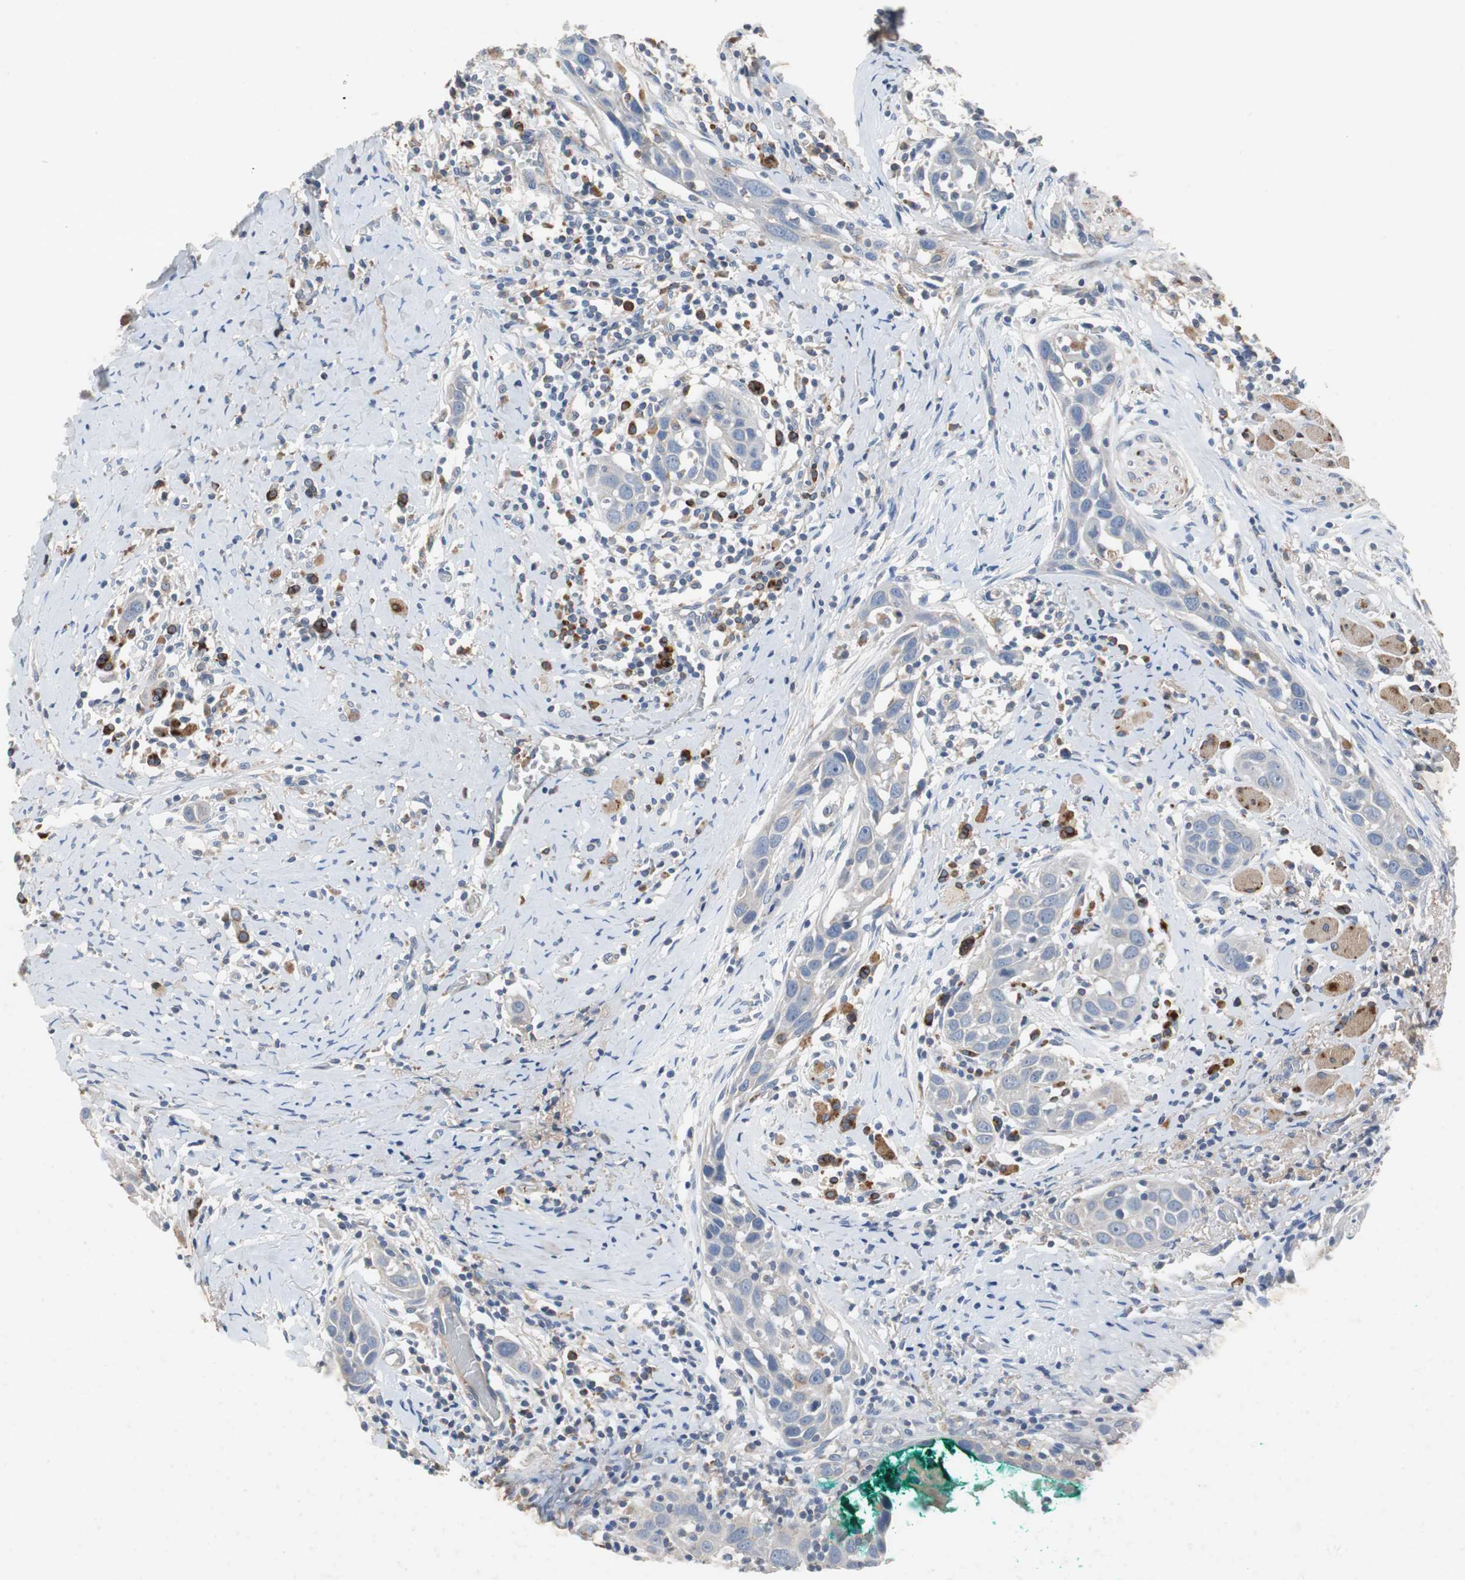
{"staining": {"intensity": "negative", "quantity": "none", "location": "none"}, "tissue": "head and neck cancer", "cell_type": "Tumor cells", "image_type": "cancer", "snomed": [{"axis": "morphology", "description": "Normal tissue, NOS"}, {"axis": "morphology", "description": "Squamous cell carcinoma, NOS"}, {"axis": "topography", "description": "Oral tissue"}, {"axis": "topography", "description": "Head-Neck"}], "caption": "This is a photomicrograph of IHC staining of head and neck squamous cell carcinoma, which shows no positivity in tumor cells.", "gene": "SORT1", "patient": {"sex": "female", "age": 50}}